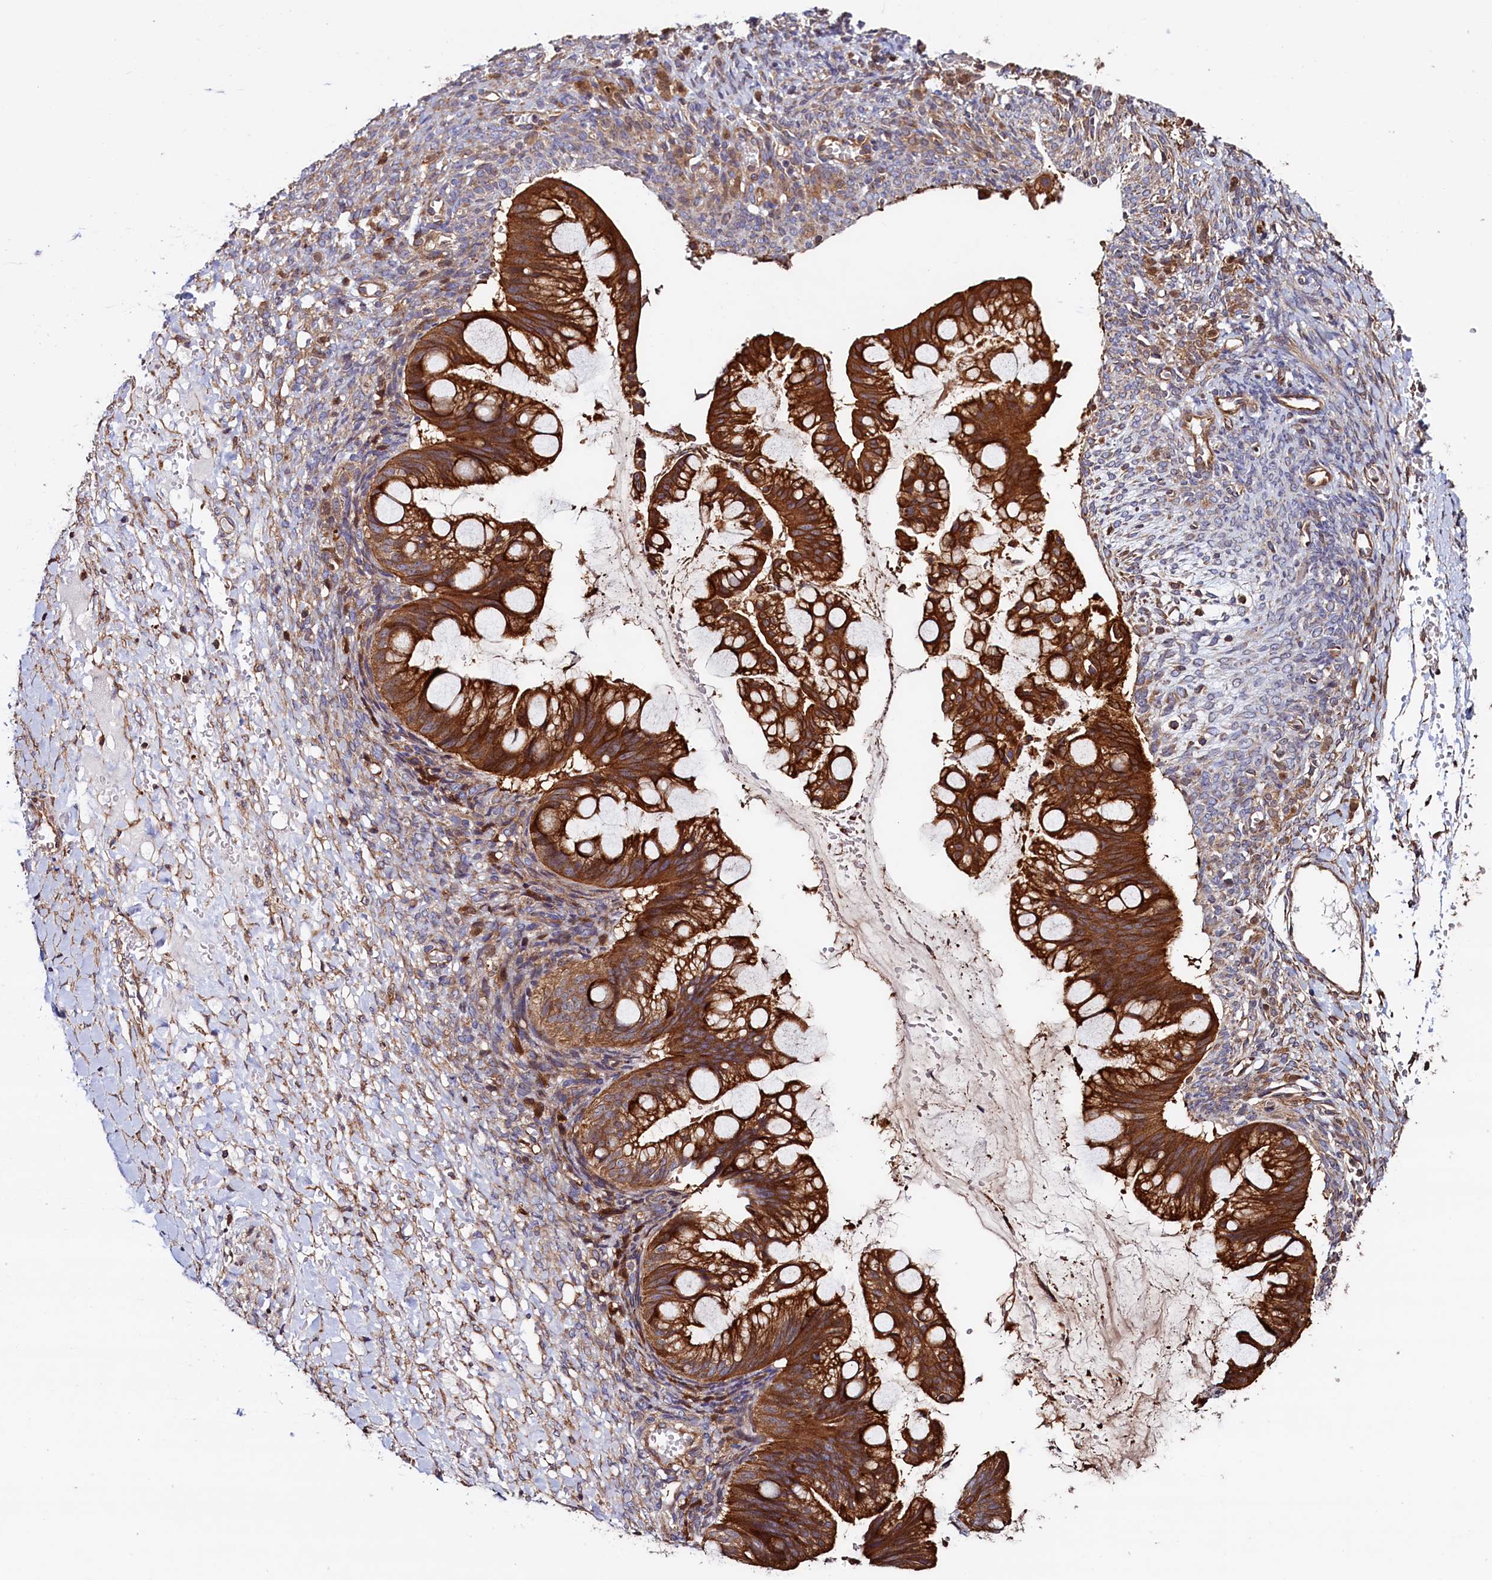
{"staining": {"intensity": "strong", "quantity": ">75%", "location": "cytoplasmic/membranous"}, "tissue": "ovarian cancer", "cell_type": "Tumor cells", "image_type": "cancer", "snomed": [{"axis": "morphology", "description": "Cystadenocarcinoma, mucinous, NOS"}, {"axis": "topography", "description": "Ovary"}], "caption": "Ovarian mucinous cystadenocarcinoma was stained to show a protein in brown. There is high levels of strong cytoplasmic/membranous expression in about >75% of tumor cells.", "gene": "ATXN2L", "patient": {"sex": "female", "age": 73}}